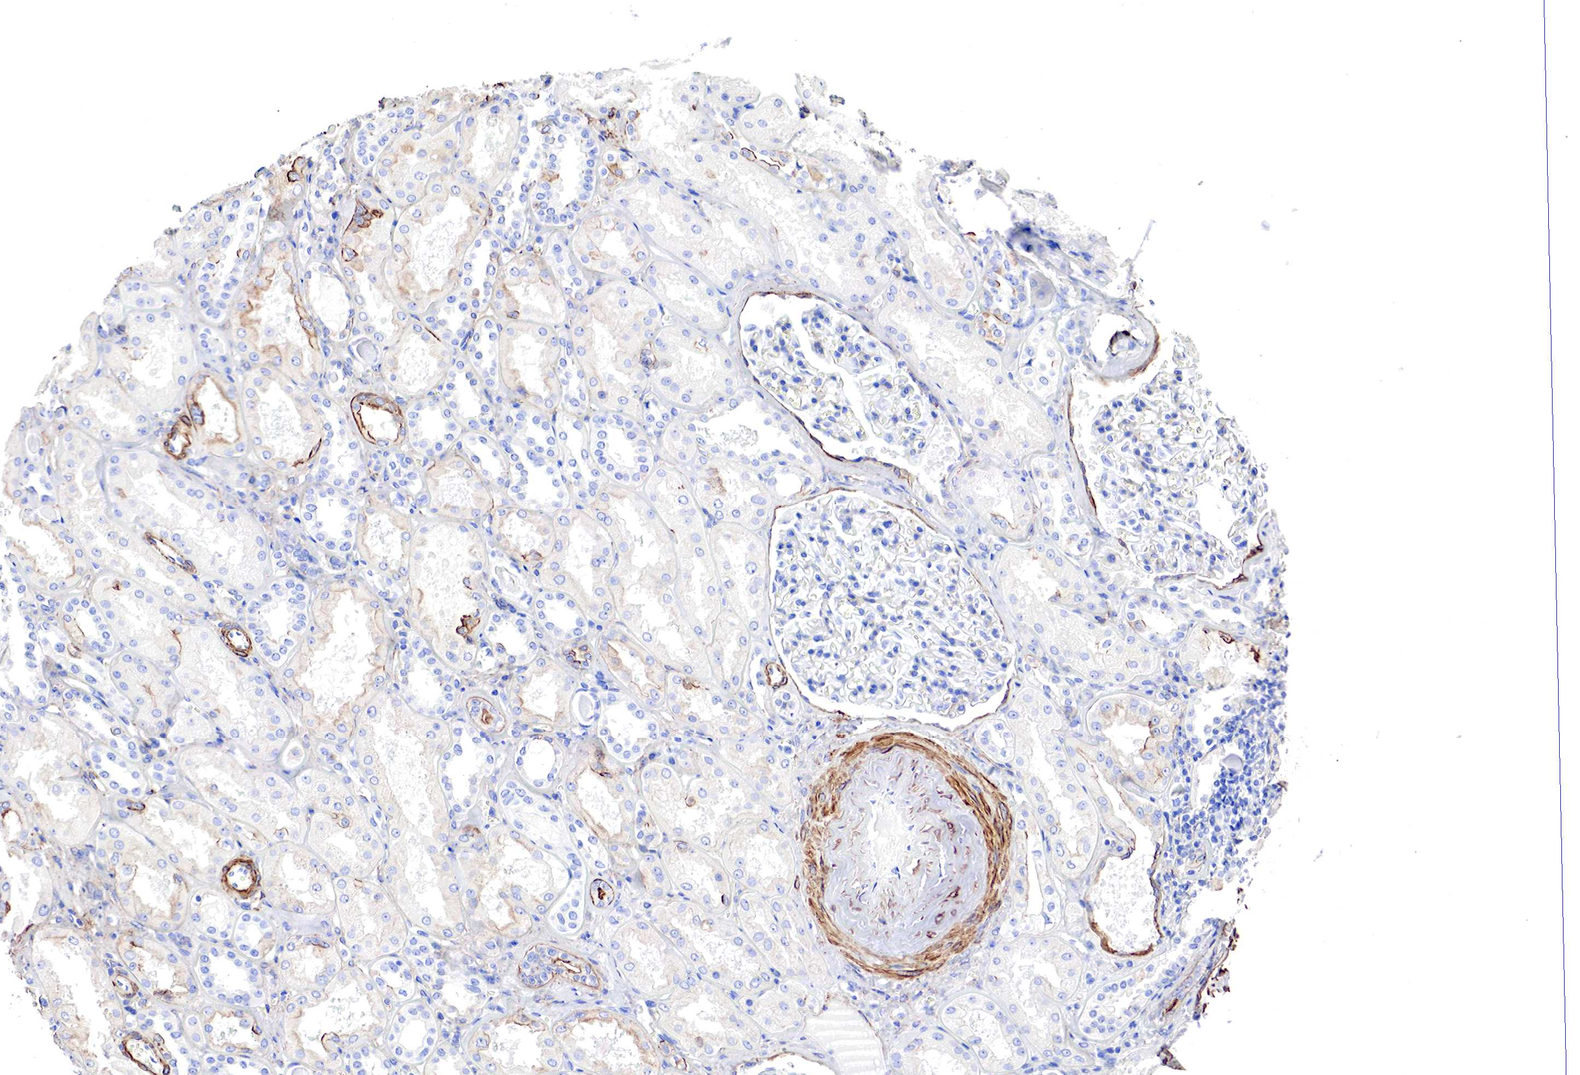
{"staining": {"intensity": "negative", "quantity": "none", "location": "none"}, "tissue": "kidney", "cell_type": "Cells in glomeruli", "image_type": "normal", "snomed": [{"axis": "morphology", "description": "Normal tissue, NOS"}, {"axis": "topography", "description": "Kidney"}], "caption": "The histopathology image exhibits no staining of cells in glomeruli in benign kidney. Nuclei are stained in blue.", "gene": "TPM1", "patient": {"sex": "male", "age": 61}}